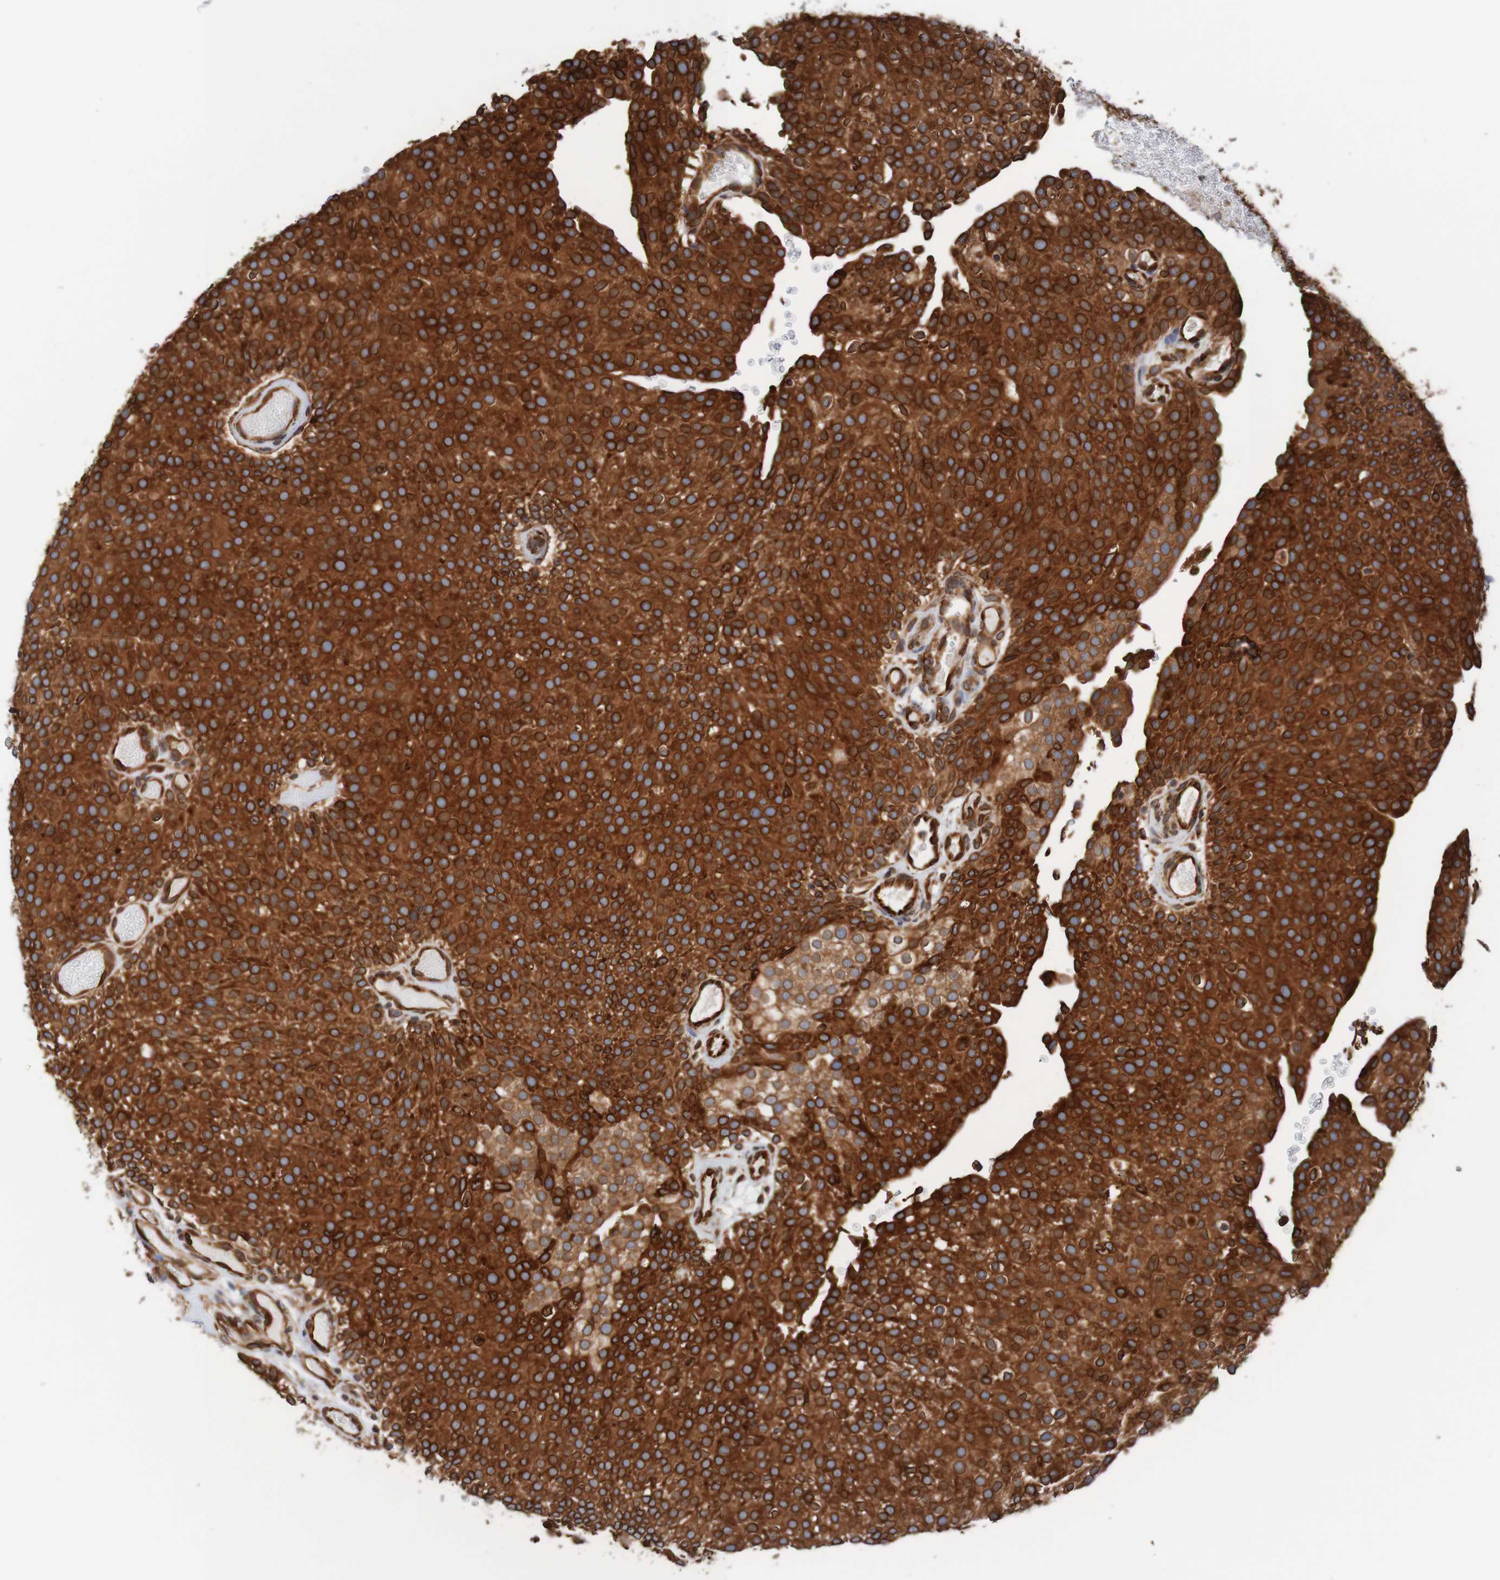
{"staining": {"intensity": "strong", "quantity": ">75%", "location": "cytoplasmic/membranous,nuclear"}, "tissue": "urothelial cancer", "cell_type": "Tumor cells", "image_type": "cancer", "snomed": [{"axis": "morphology", "description": "Urothelial carcinoma, Low grade"}, {"axis": "topography", "description": "Urinary bladder"}], "caption": "This is a histology image of immunohistochemistry (IHC) staining of urothelial carcinoma (low-grade), which shows strong expression in the cytoplasmic/membranous and nuclear of tumor cells.", "gene": "TMEM109", "patient": {"sex": "male", "age": 78}}